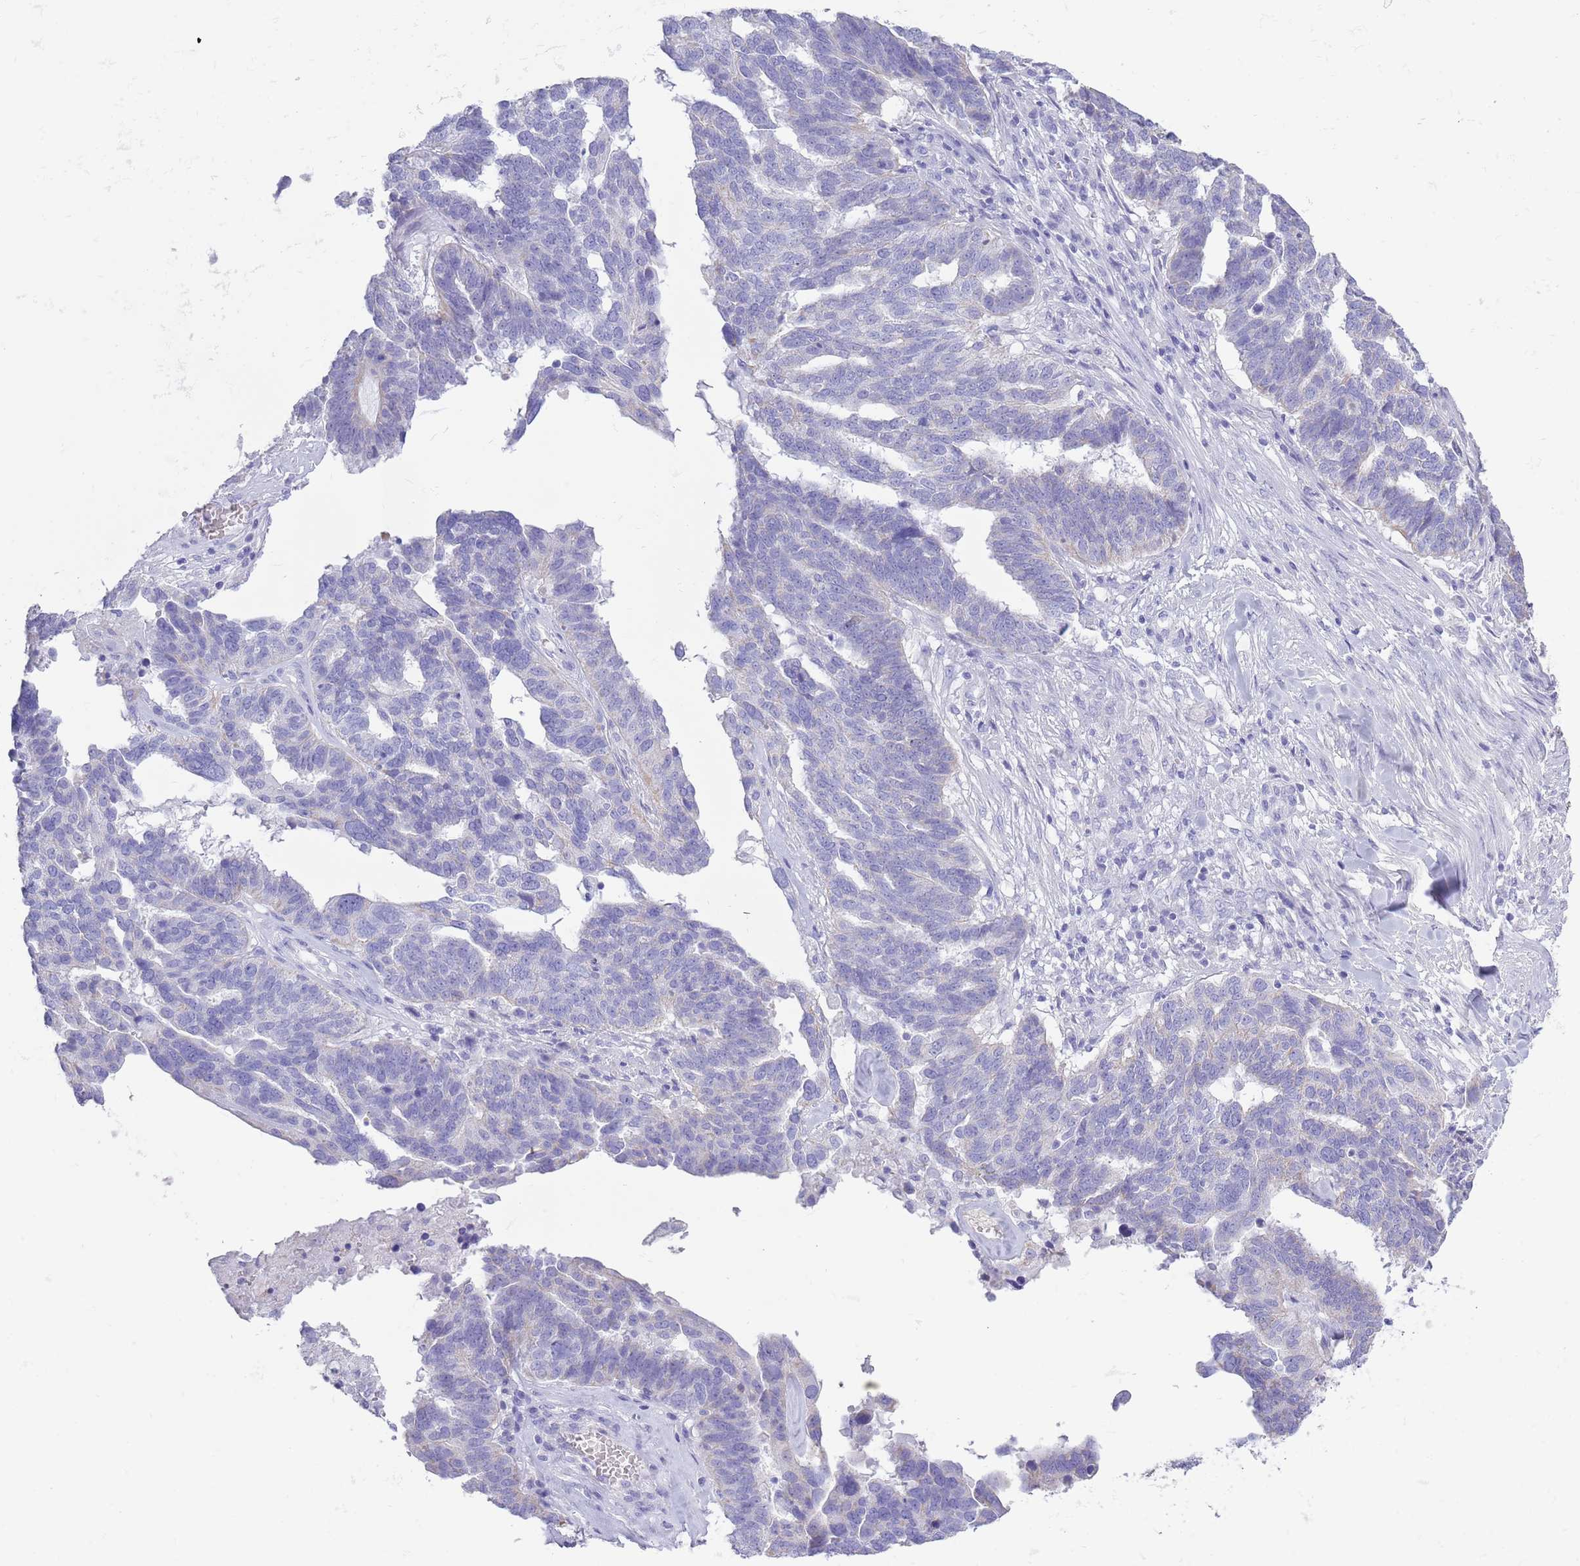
{"staining": {"intensity": "negative", "quantity": "none", "location": "none"}, "tissue": "ovarian cancer", "cell_type": "Tumor cells", "image_type": "cancer", "snomed": [{"axis": "morphology", "description": "Cystadenocarcinoma, serous, NOS"}, {"axis": "topography", "description": "Ovary"}], "caption": "Human ovarian cancer (serous cystadenocarcinoma) stained for a protein using immunohistochemistry (IHC) reveals no expression in tumor cells.", "gene": "ACR", "patient": {"sex": "female", "age": 59}}